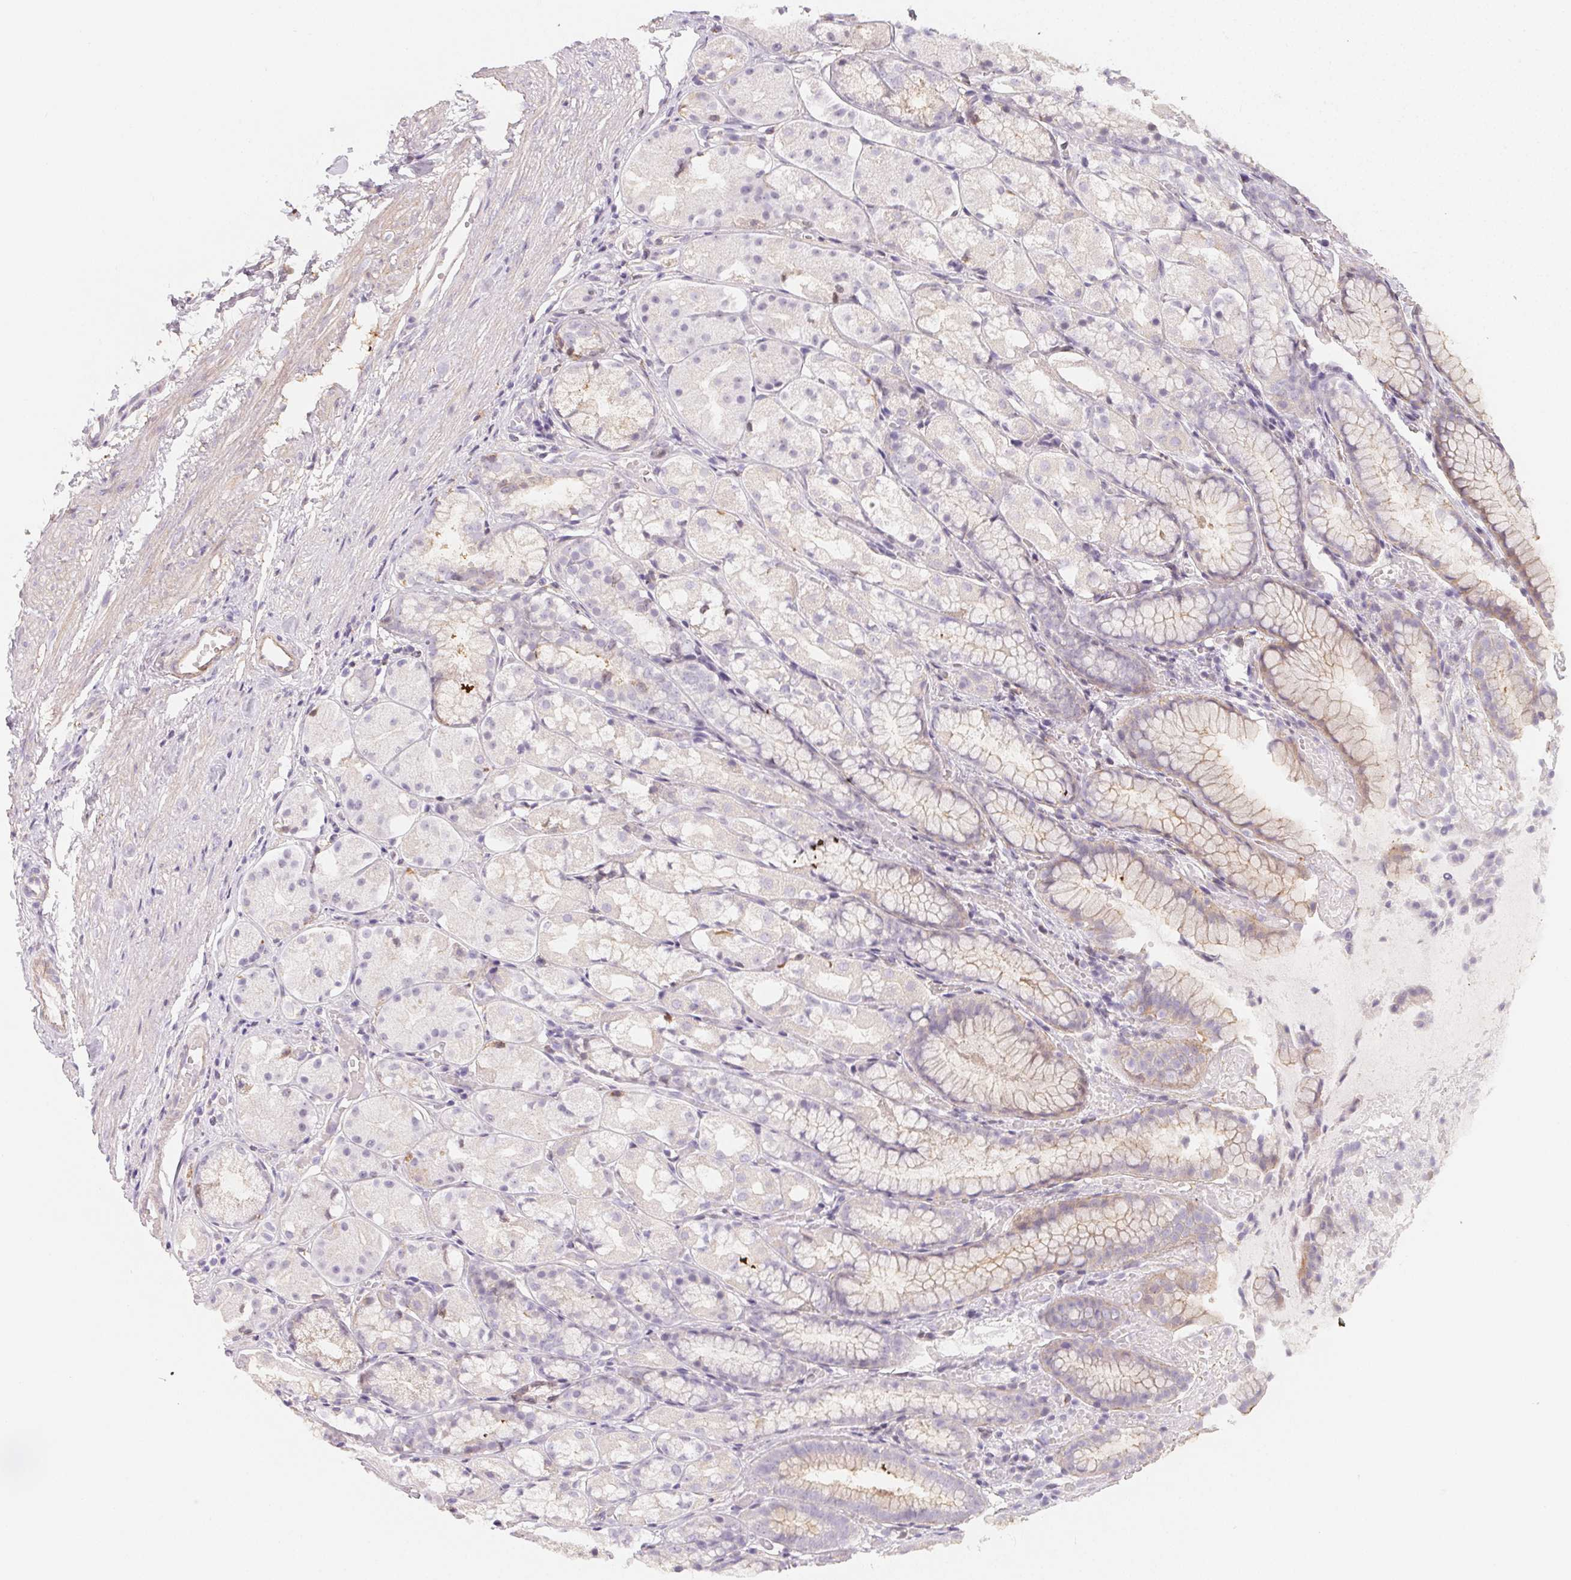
{"staining": {"intensity": "weak", "quantity": "<25%", "location": "cytoplasmic/membranous"}, "tissue": "stomach", "cell_type": "Glandular cells", "image_type": "normal", "snomed": [{"axis": "morphology", "description": "Normal tissue, NOS"}, {"axis": "topography", "description": "Stomach"}], "caption": "This is an immunohistochemistry photomicrograph of benign human stomach. There is no expression in glandular cells.", "gene": "LRRC23", "patient": {"sex": "male", "age": 70}}